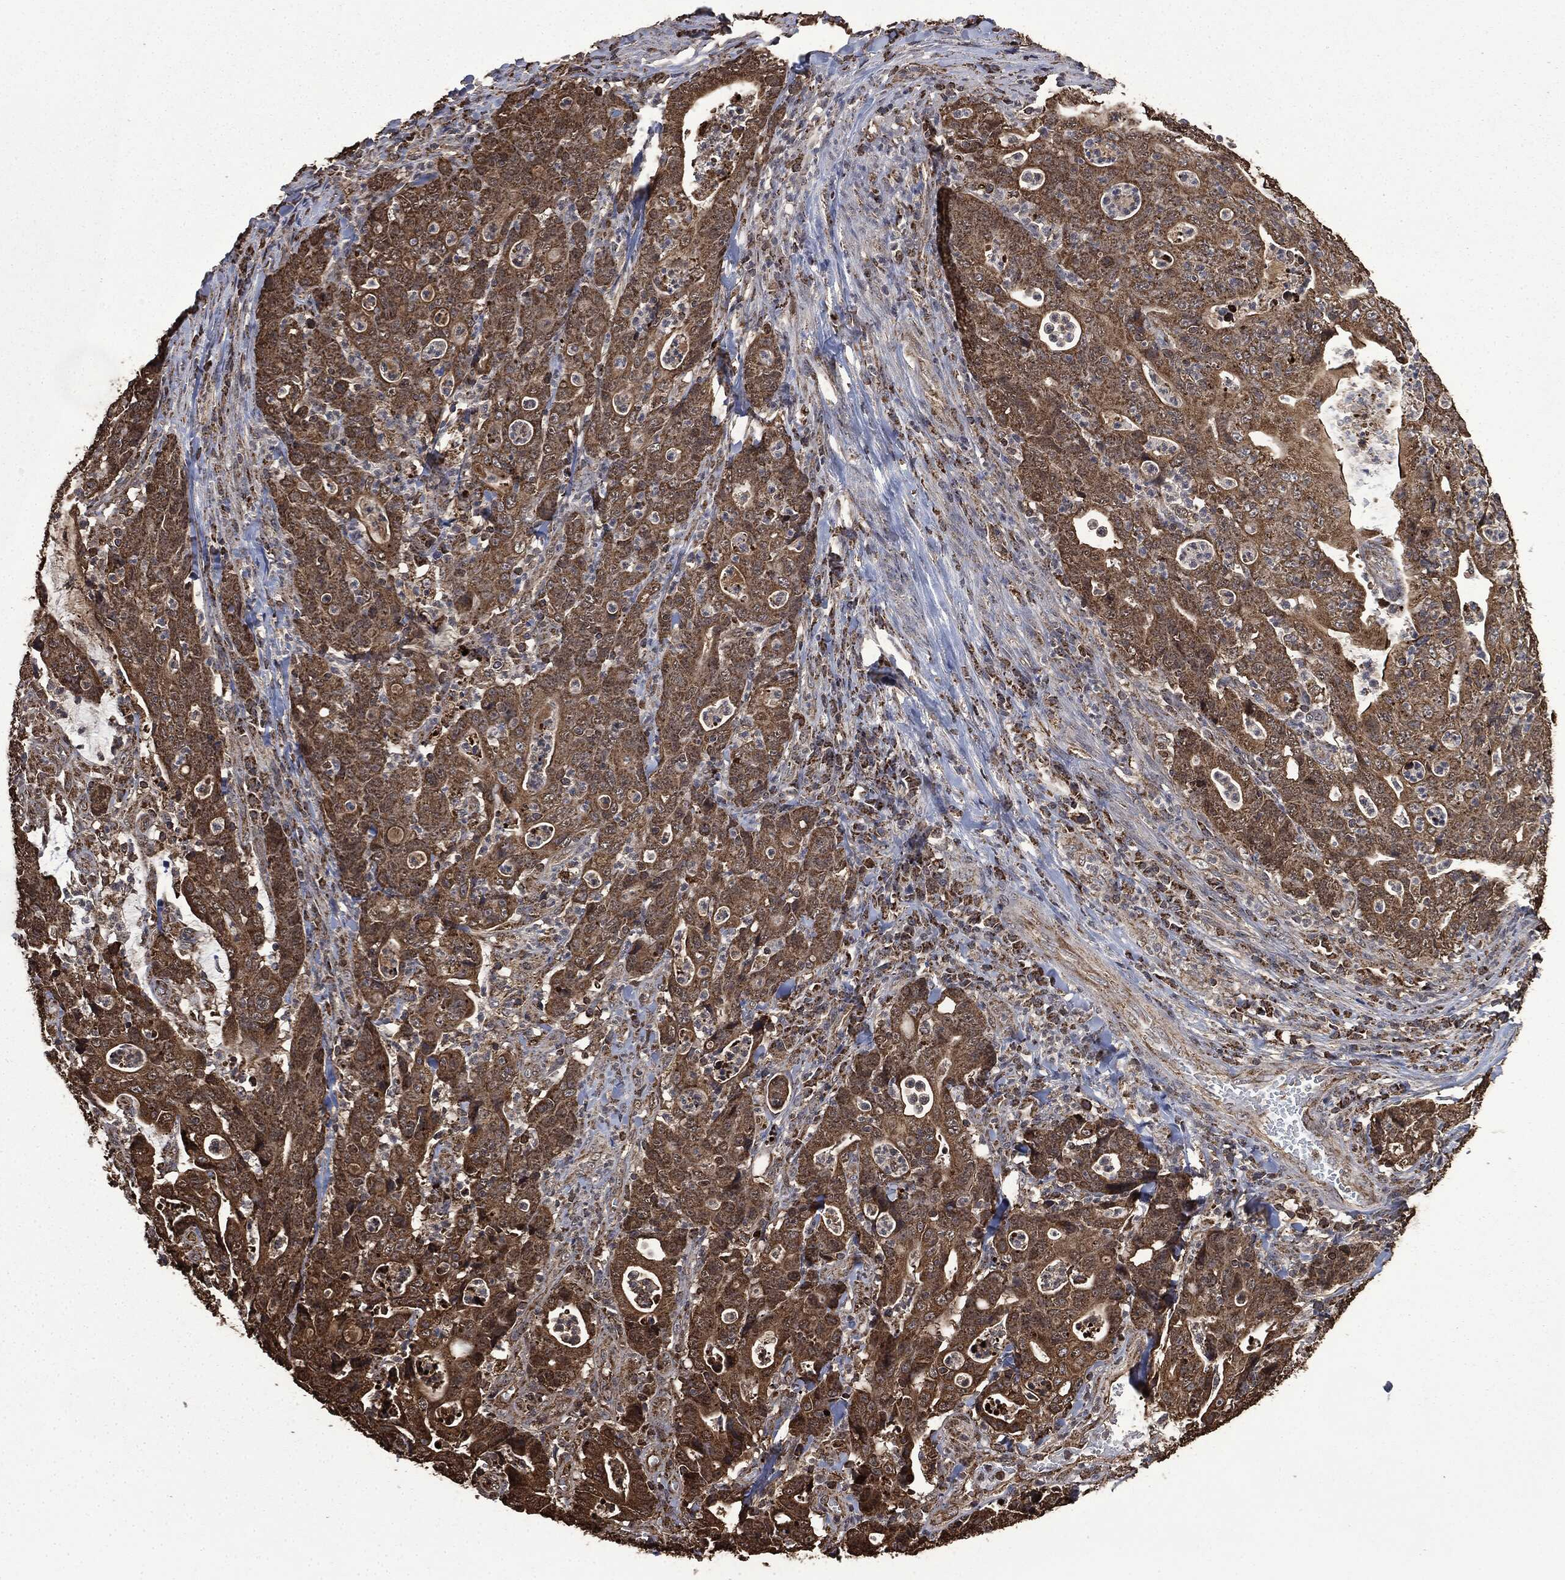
{"staining": {"intensity": "moderate", "quantity": ">75%", "location": "cytoplasmic/membranous"}, "tissue": "colorectal cancer", "cell_type": "Tumor cells", "image_type": "cancer", "snomed": [{"axis": "morphology", "description": "Adenocarcinoma, NOS"}, {"axis": "topography", "description": "Colon"}], "caption": "Immunohistochemistry (IHC) micrograph of neoplastic tissue: colorectal adenocarcinoma stained using immunohistochemistry (IHC) shows medium levels of moderate protein expression localized specifically in the cytoplasmic/membranous of tumor cells, appearing as a cytoplasmic/membranous brown color.", "gene": "LIG3", "patient": {"sex": "male", "age": 70}}